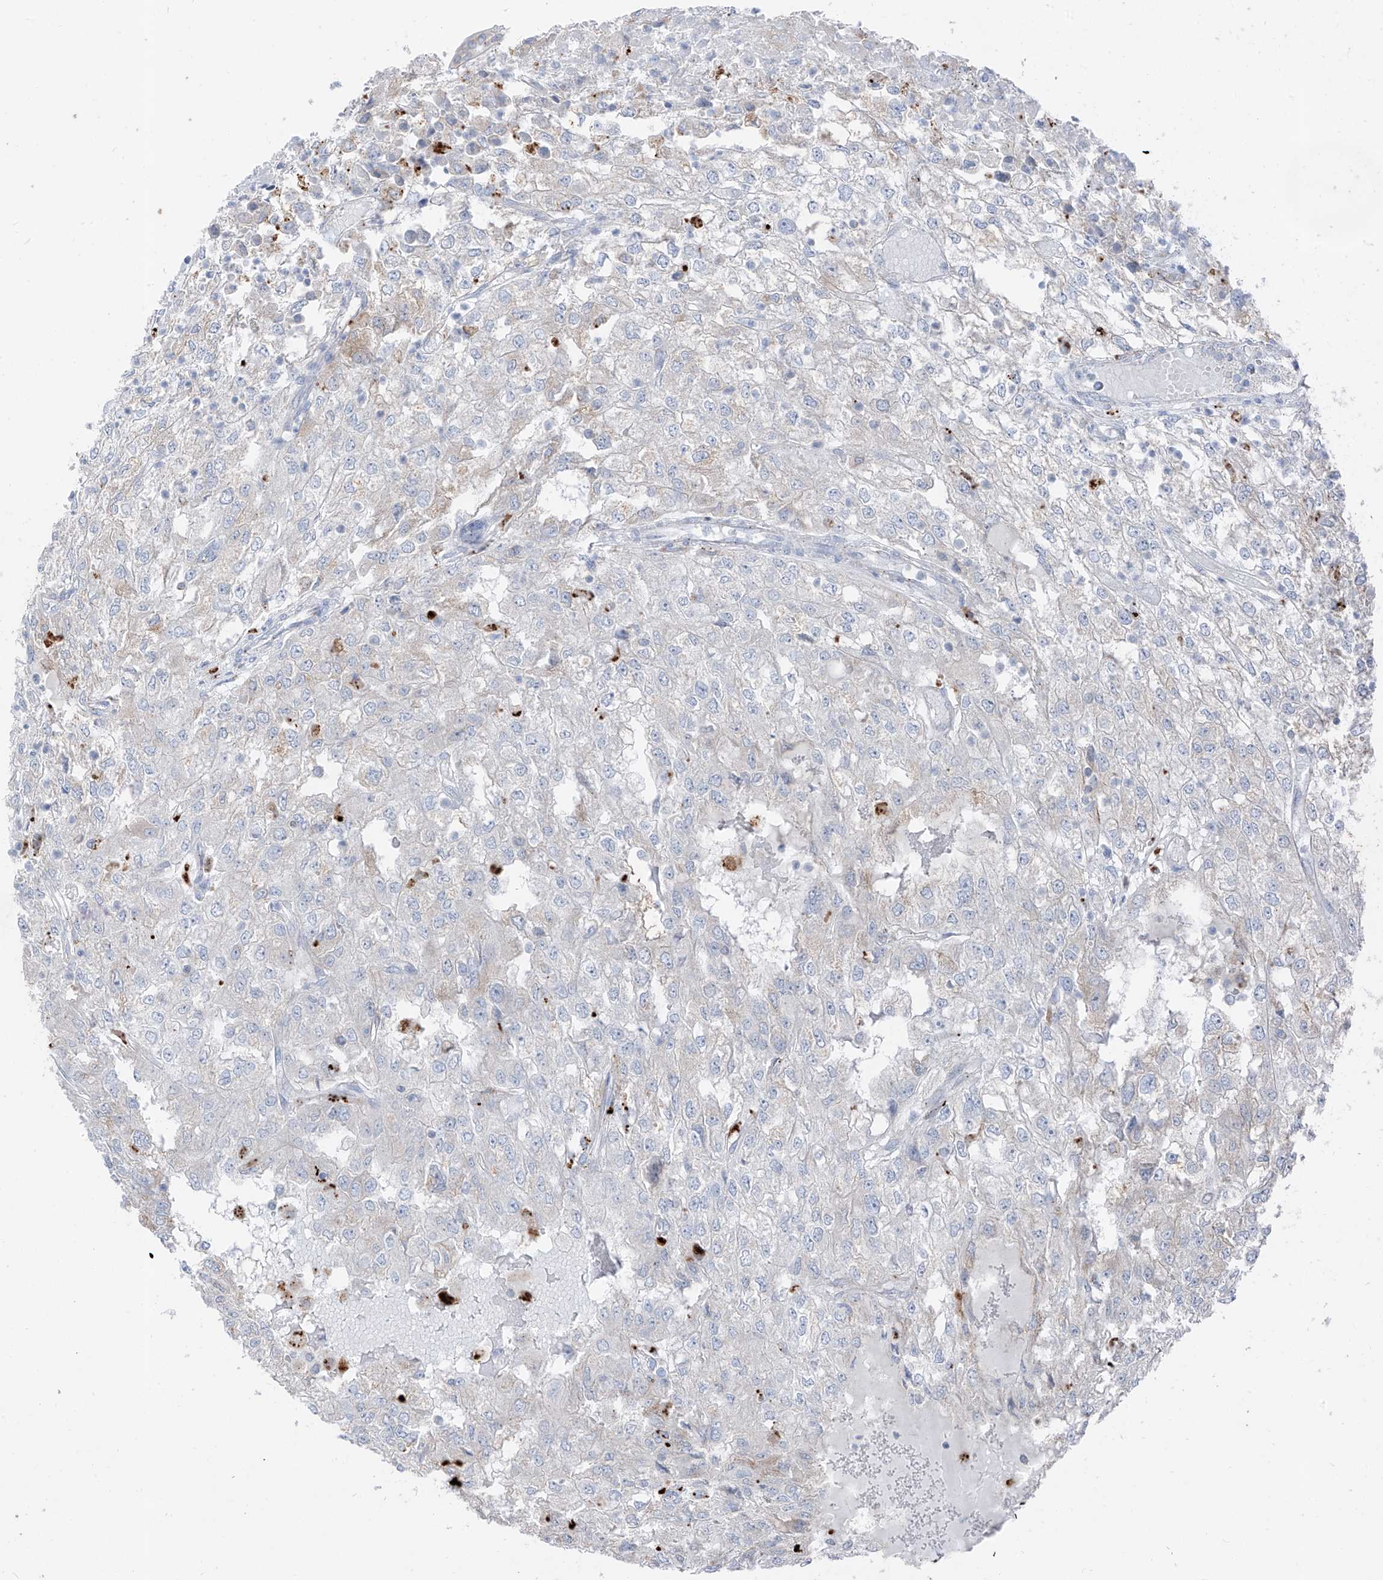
{"staining": {"intensity": "negative", "quantity": "none", "location": "none"}, "tissue": "renal cancer", "cell_type": "Tumor cells", "image_type": "cancer", "snomed": [{"axis": "morphology", "description": "Adenocarcinoma, NOS"}, {"axis": "topography", "description": "Kidney"}], "caption": "The micrograph reveals no significant positivity in tumor cells of renal cancer (adenocarcinoma). (DAB (3,3'-diaminobenzidine) immunohistochemistry visualized using brightfield microscopy, high magnification).", "gene": "GPR137C", "patient": {"sex": "female", "age": 54}}